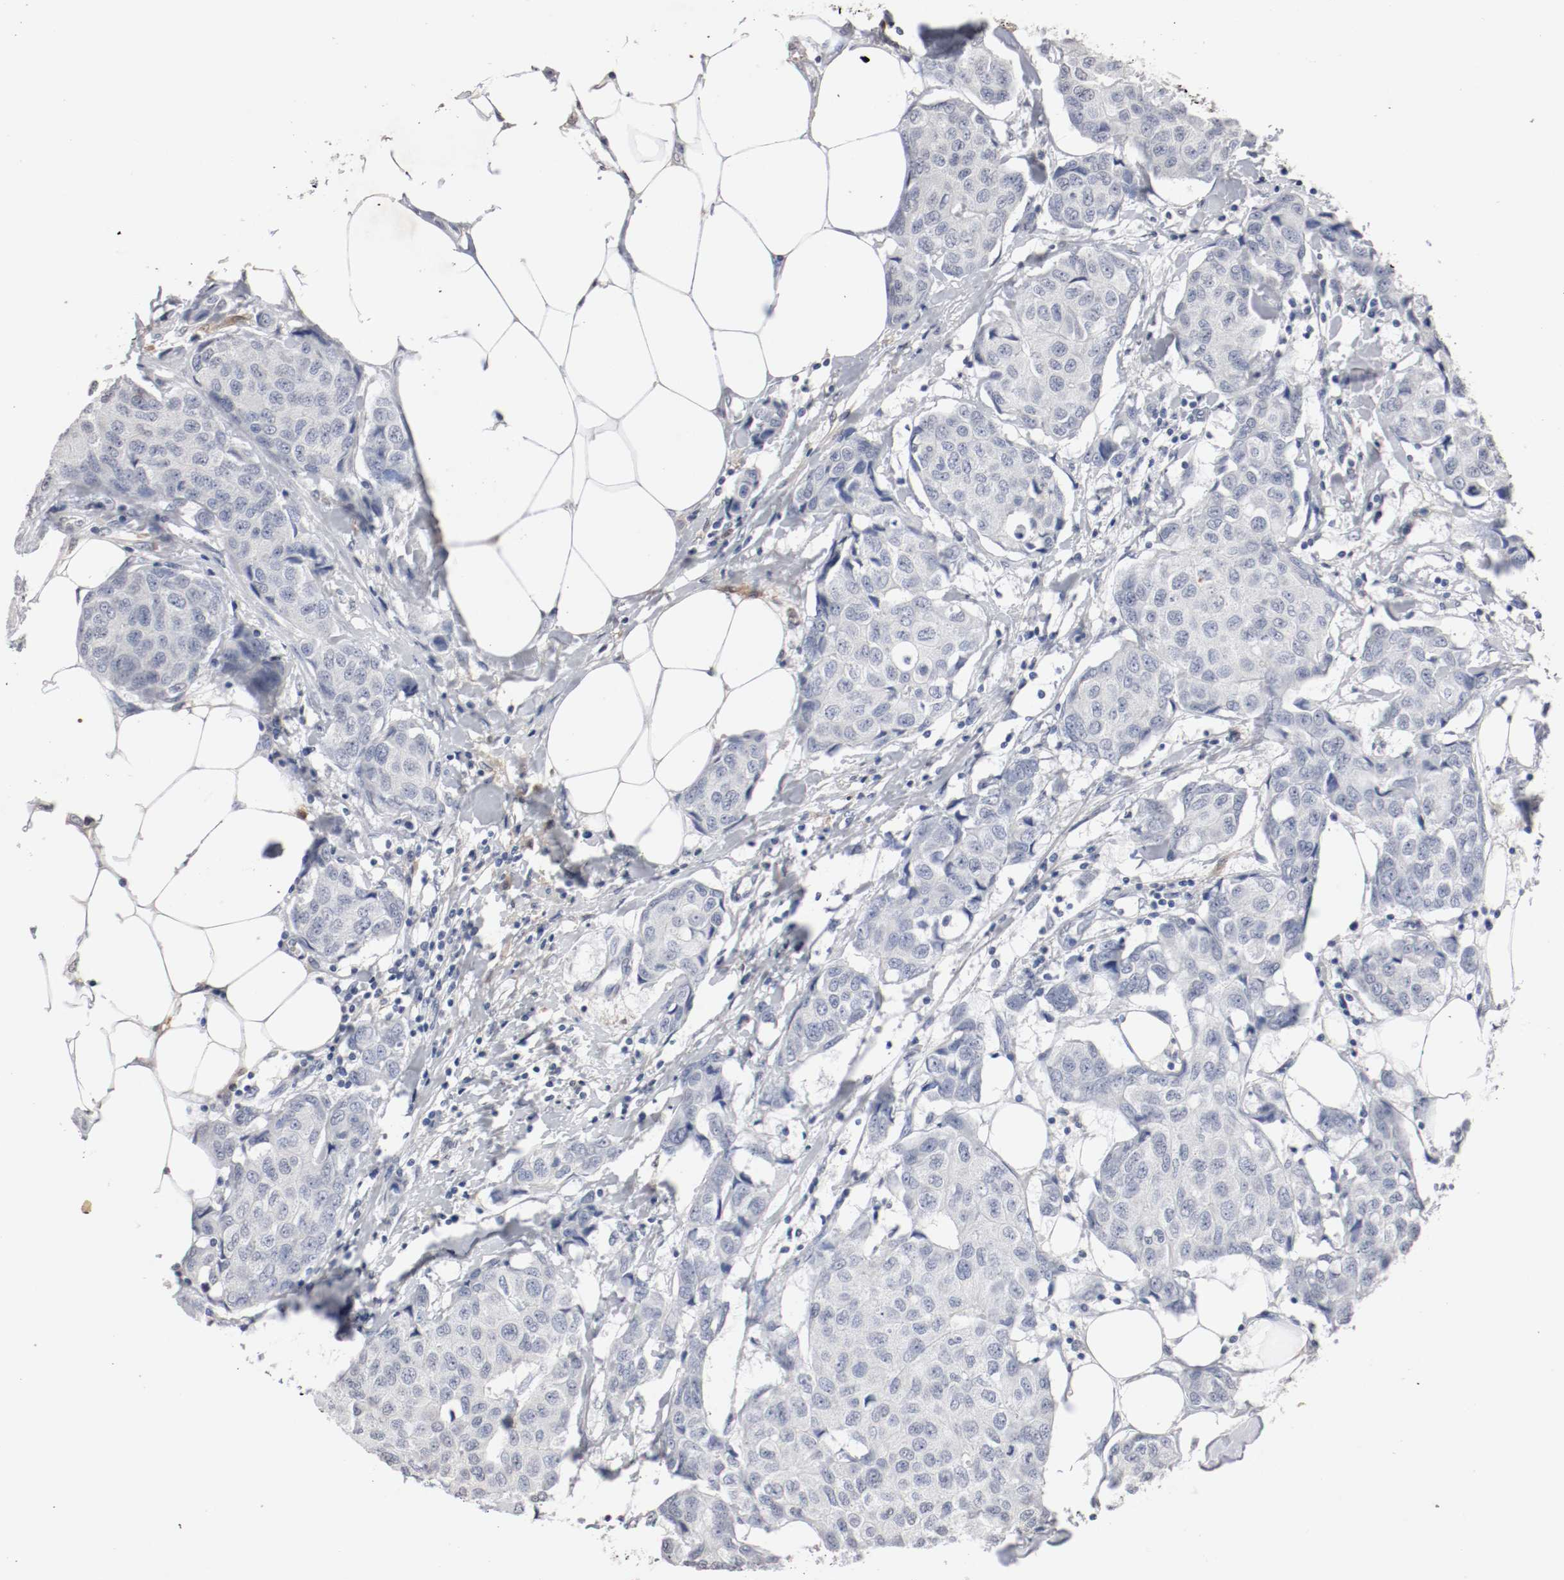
{"staining": {"intensity": "negative", "quantity": "none", "location": "none"}, "tissue": "breast cancer", "cell_type": "Tumor cells", "image_type": "cancer", "snomed": [{"axis": "morphology", "description": "Duct carcinoma"}, {"axis": "topography", "description": "Breast"}], "caption": "DAB (3,3'-diaminobenzidine) immunohistochemical staining of breast cancer shows no significant staining in tumor cells.", "gene": "WASL", "patient": {"sex": "female", "age": 80}}